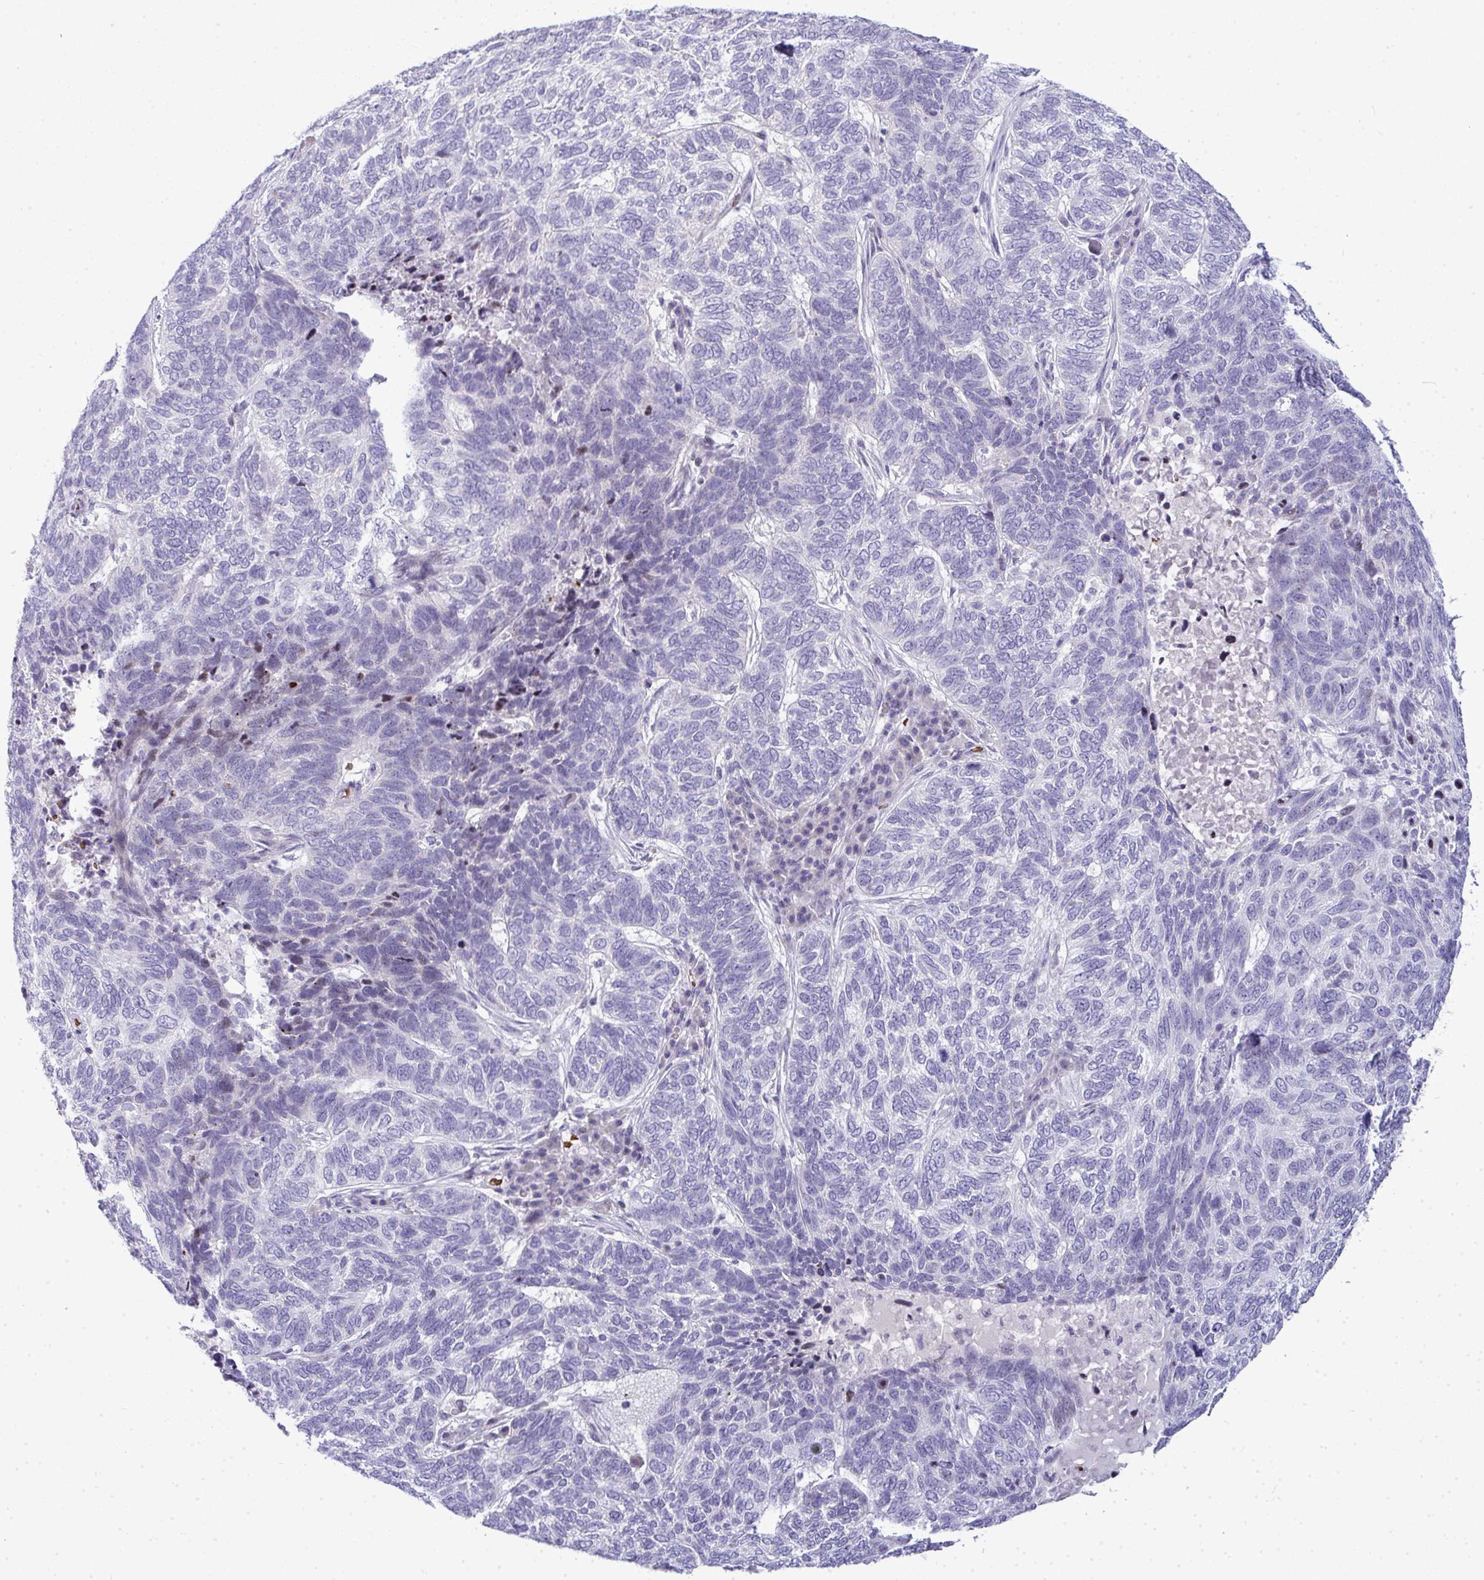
{"staining": {"intensity": "negative", "quantity": "none", "location": "none"}, "tissue": "skin cancer", "cell_type": "Tumor cells", "image_type": "cancer", "snomed": [{"axis": "morphology", "description": "Basal cell carcinoma"}, {"axis": "topography", "description": "Skin"}], "caption": "IHC image of neoplastic tissue: skin cancer (basal cell carcinoma) stained with DAB shows no significant protein staining in tumor cells.", "gene": "ZNF182", "patient": {"sex": "female", "age": 65}}